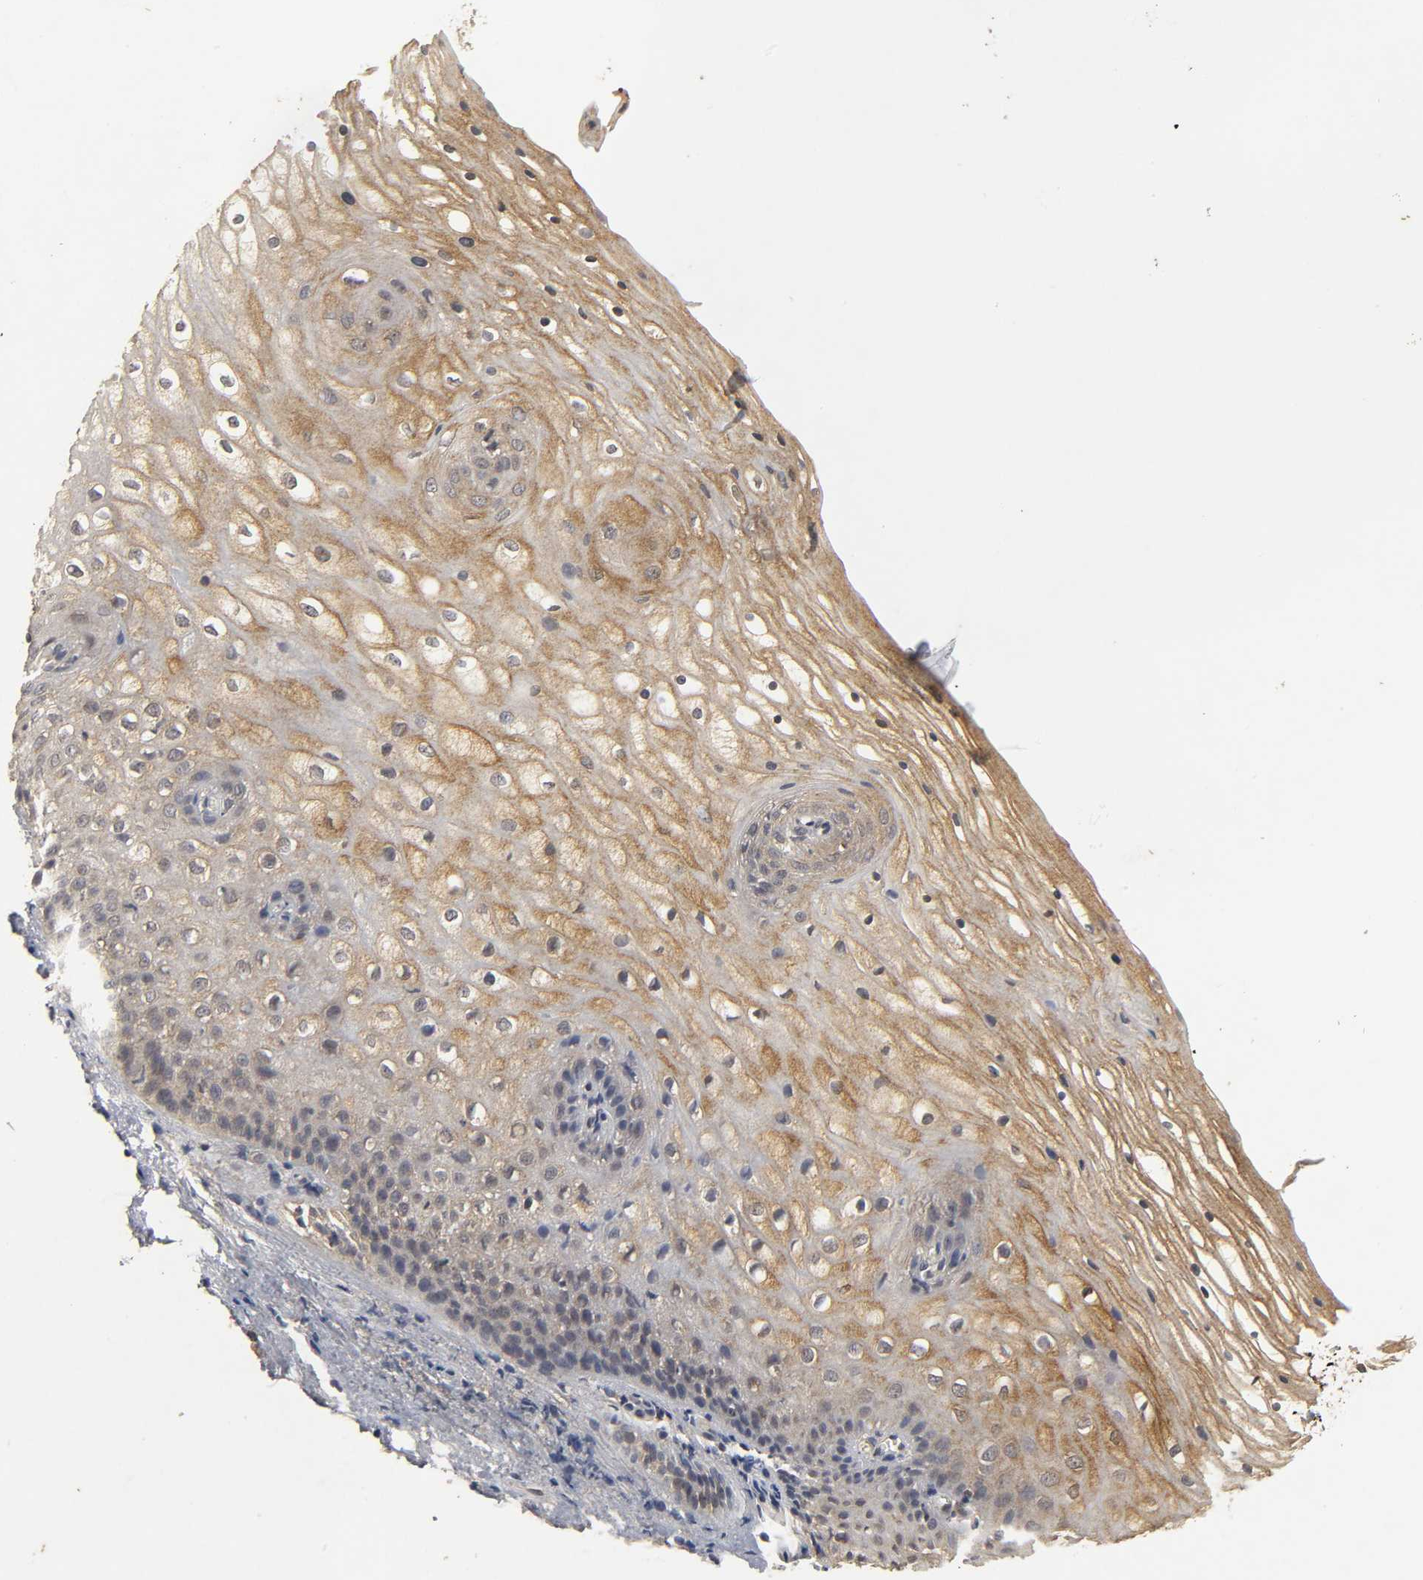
{"staining": {"intensity": "weak", "quantity": ">75%", "location": "cytoplasmic/membranous"}, "tissue": "vagina", "cell_type": "Squamous epithelial cells", "image_type": "normal", "snomed": [{"axis": "morphology", "description": "Normal tissue, NOS"}, {"axis": "topography", "description": "Vagina"}], "caption": "Weak cytoplasmic/membranous expression is identified in about >75% of squamous epithelial cells in normal vagina.", "gene": "TRAF6", "patient": {"sex": "female", "age": 34}}